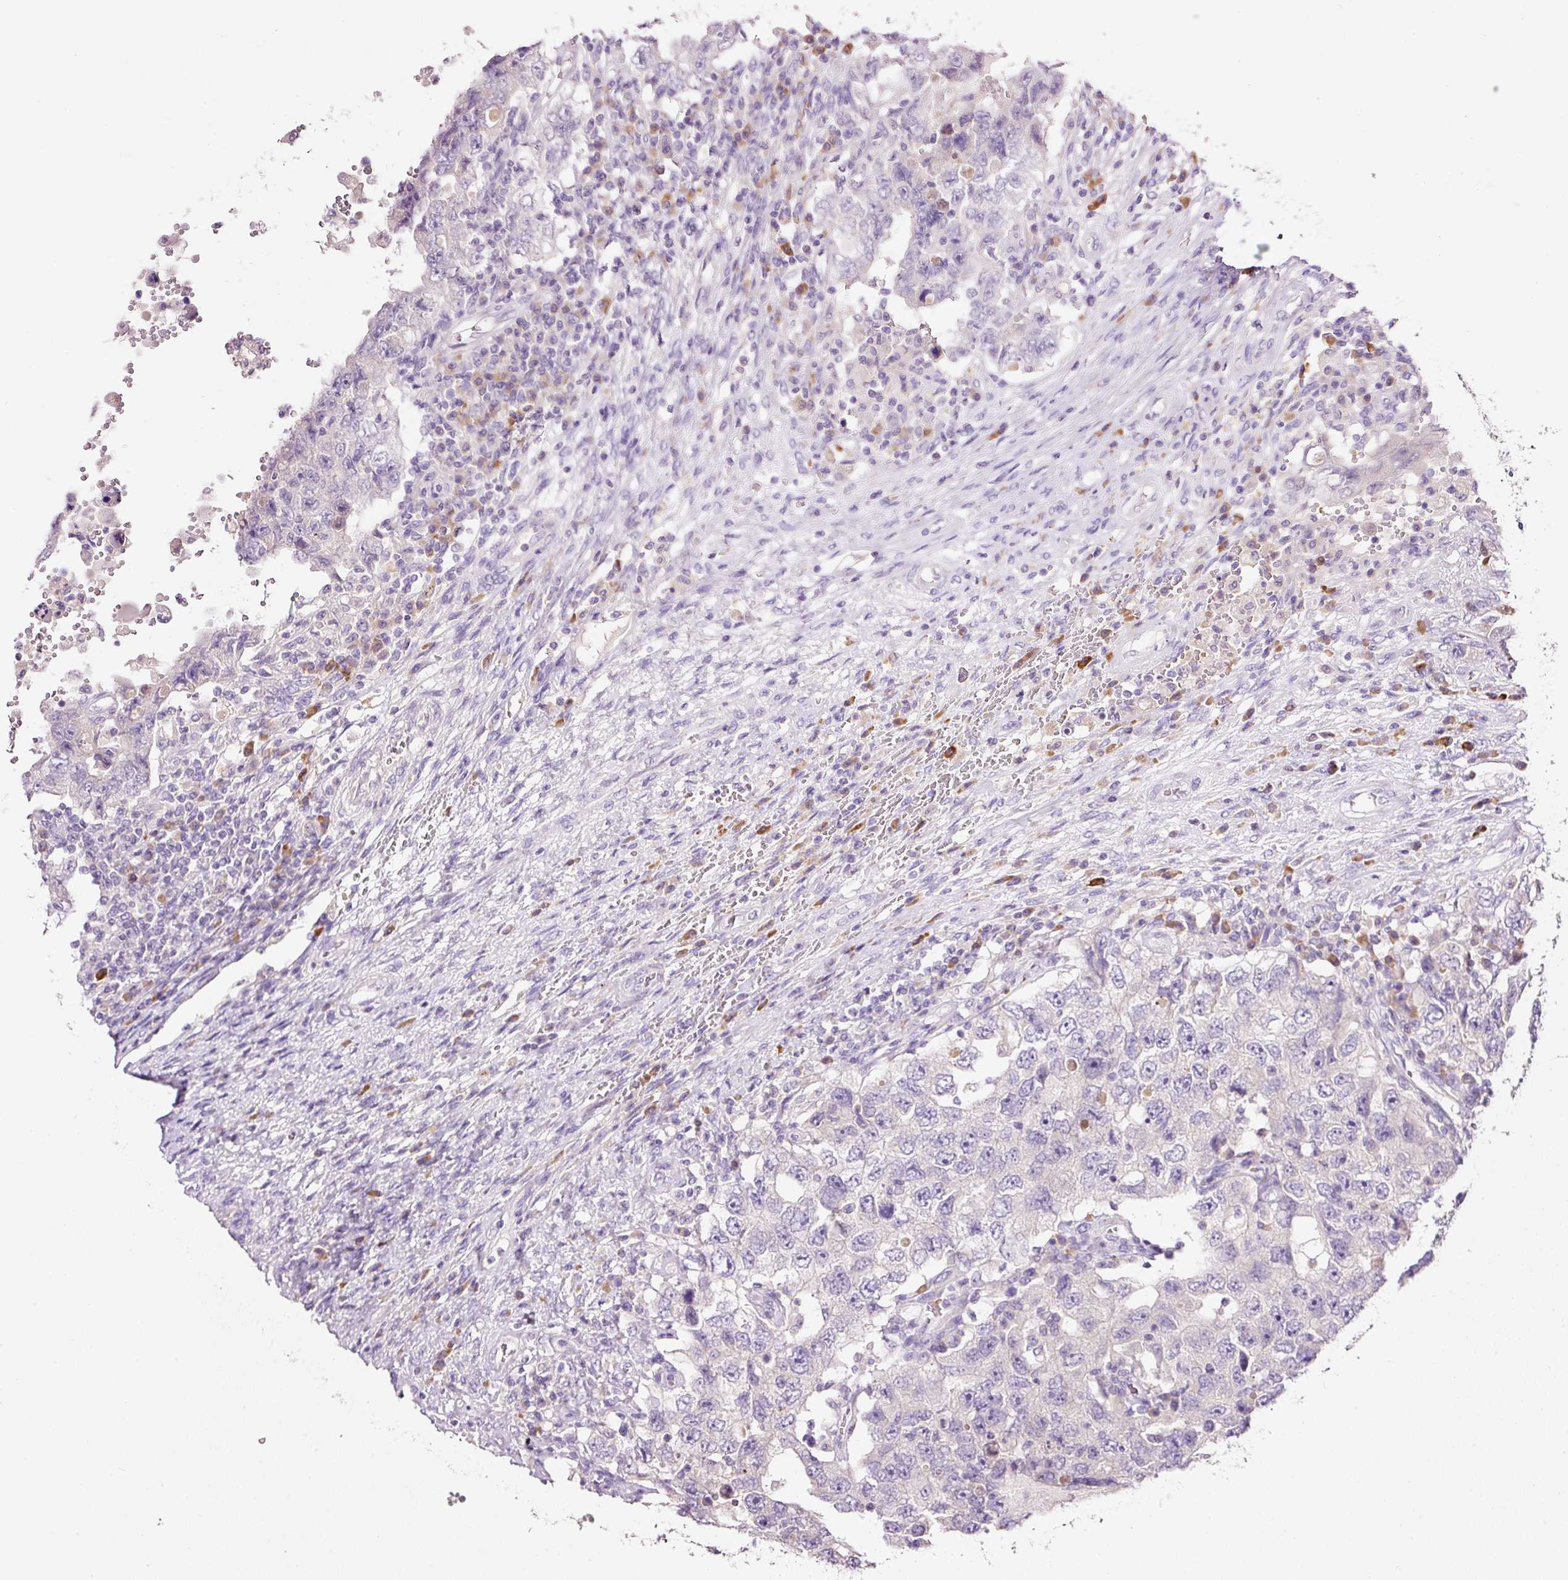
{"staining": {"intensity": "negative", "quantity": "none", "location": "none"}, "tissue": "testis cancer", "cell_type": "Tumor cells", "image_type": "cancer", "snomed": [{"axis": "morphology", "description": "Carcinoma, Embryonal, NOS"}, {"axis": "topography", "description": "Testis"}], "caption": "Immunohistochemistry (IHC) image of human testis embryonal carcinoma stained for a protein (brown), which reveals no positivity in tumor cells.", "gene": "TENT5C", "patient": {"sex": "male", "age": 26}}